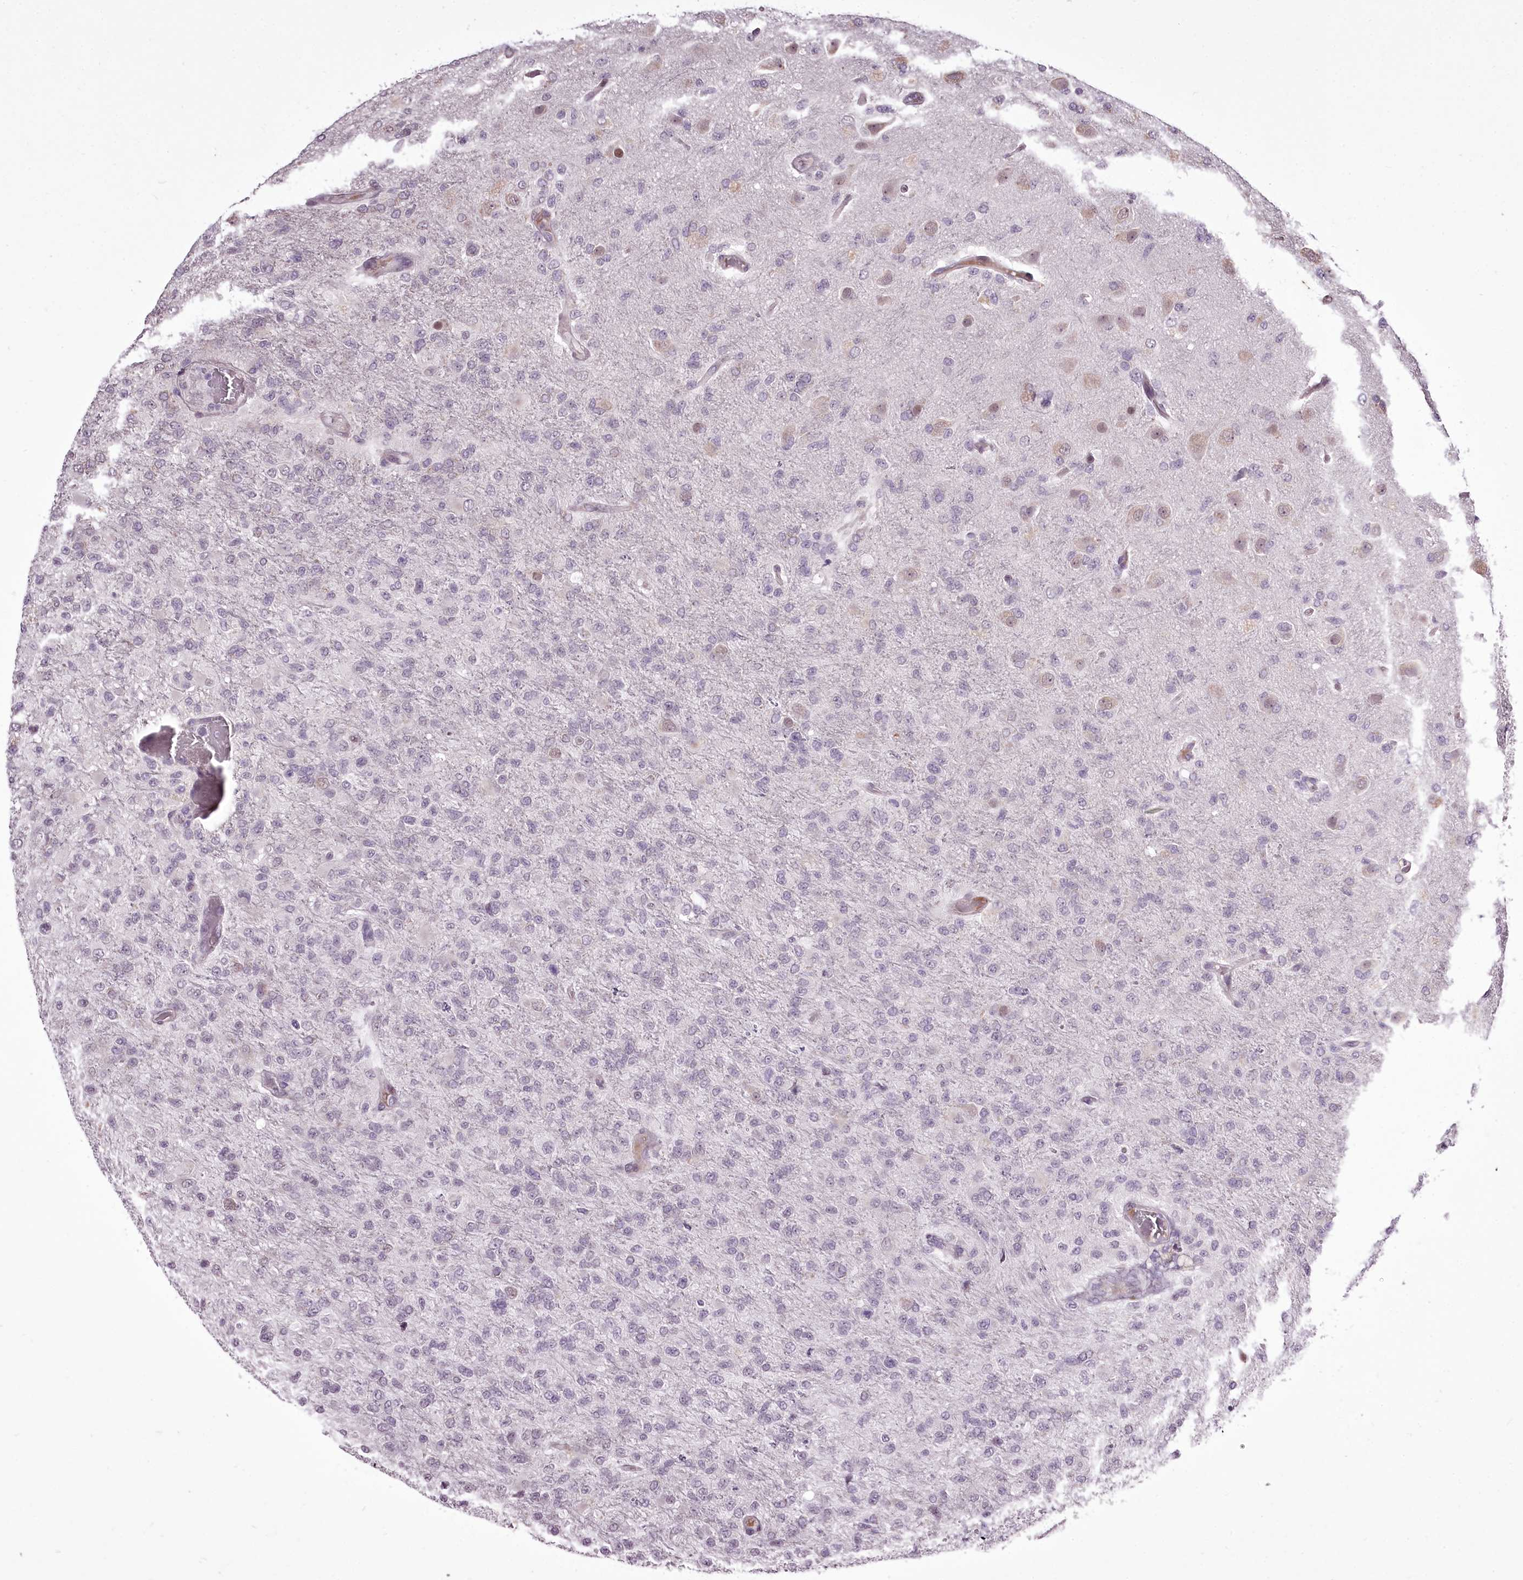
{"staining": {"intensity": "negative", "quantity": "none", "location": "none"}, "tissue": "glioma", "cell_type": "Tumor cells", "image_type": "cancer", "snomed": [{"axis": "morphology", "description": "Glioma, malignant, High grade"}, {"axis": "topography", "description": "Brain"}], "caption": "Tumor cells show no significant staining in high-grade glioma (malignant).", "gene": "C1orf56", "patient": {"sex": "female", "age": 74}}